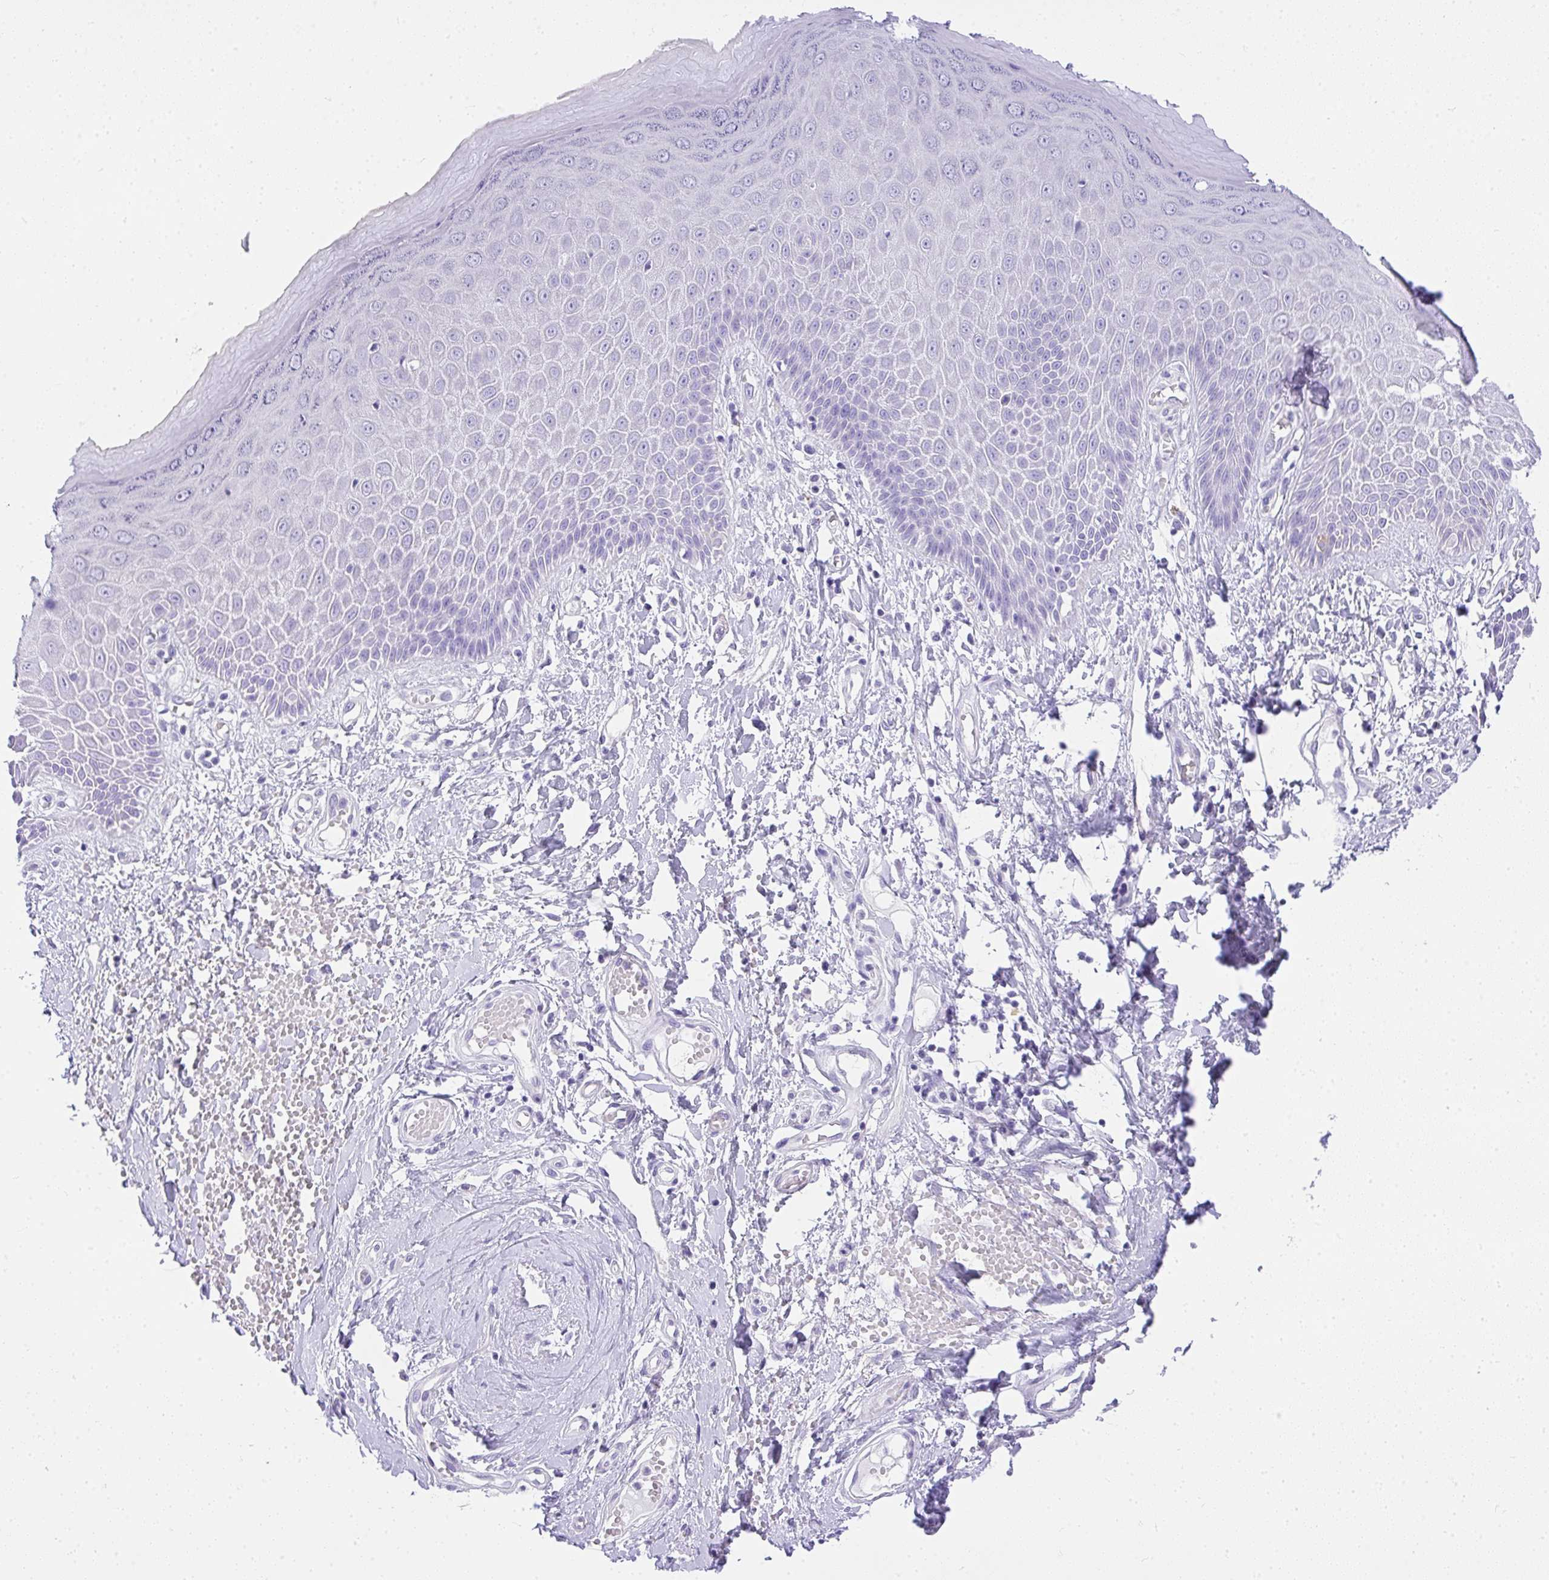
{"staining": {"intensity": "negative", "quantity": "none", "location": "none"}, "tissue": "skin", "cell_type": "Epidermal cells", "image_type": "normal", "snomed": [{"axis": "morphology", "description": "Normal tissue, NOS"}, {"axis": "topography", "description": "Anal"}, {"axis": "topography", "description": "Peripheral nerve tissue"}], "caption": "An immunohistochemistry (IHC) image of benign skin is shown. There is no staining in epidermal cells of skin.", "gene": "AVIL", "patient": {"sex": "male", "age": 78}}